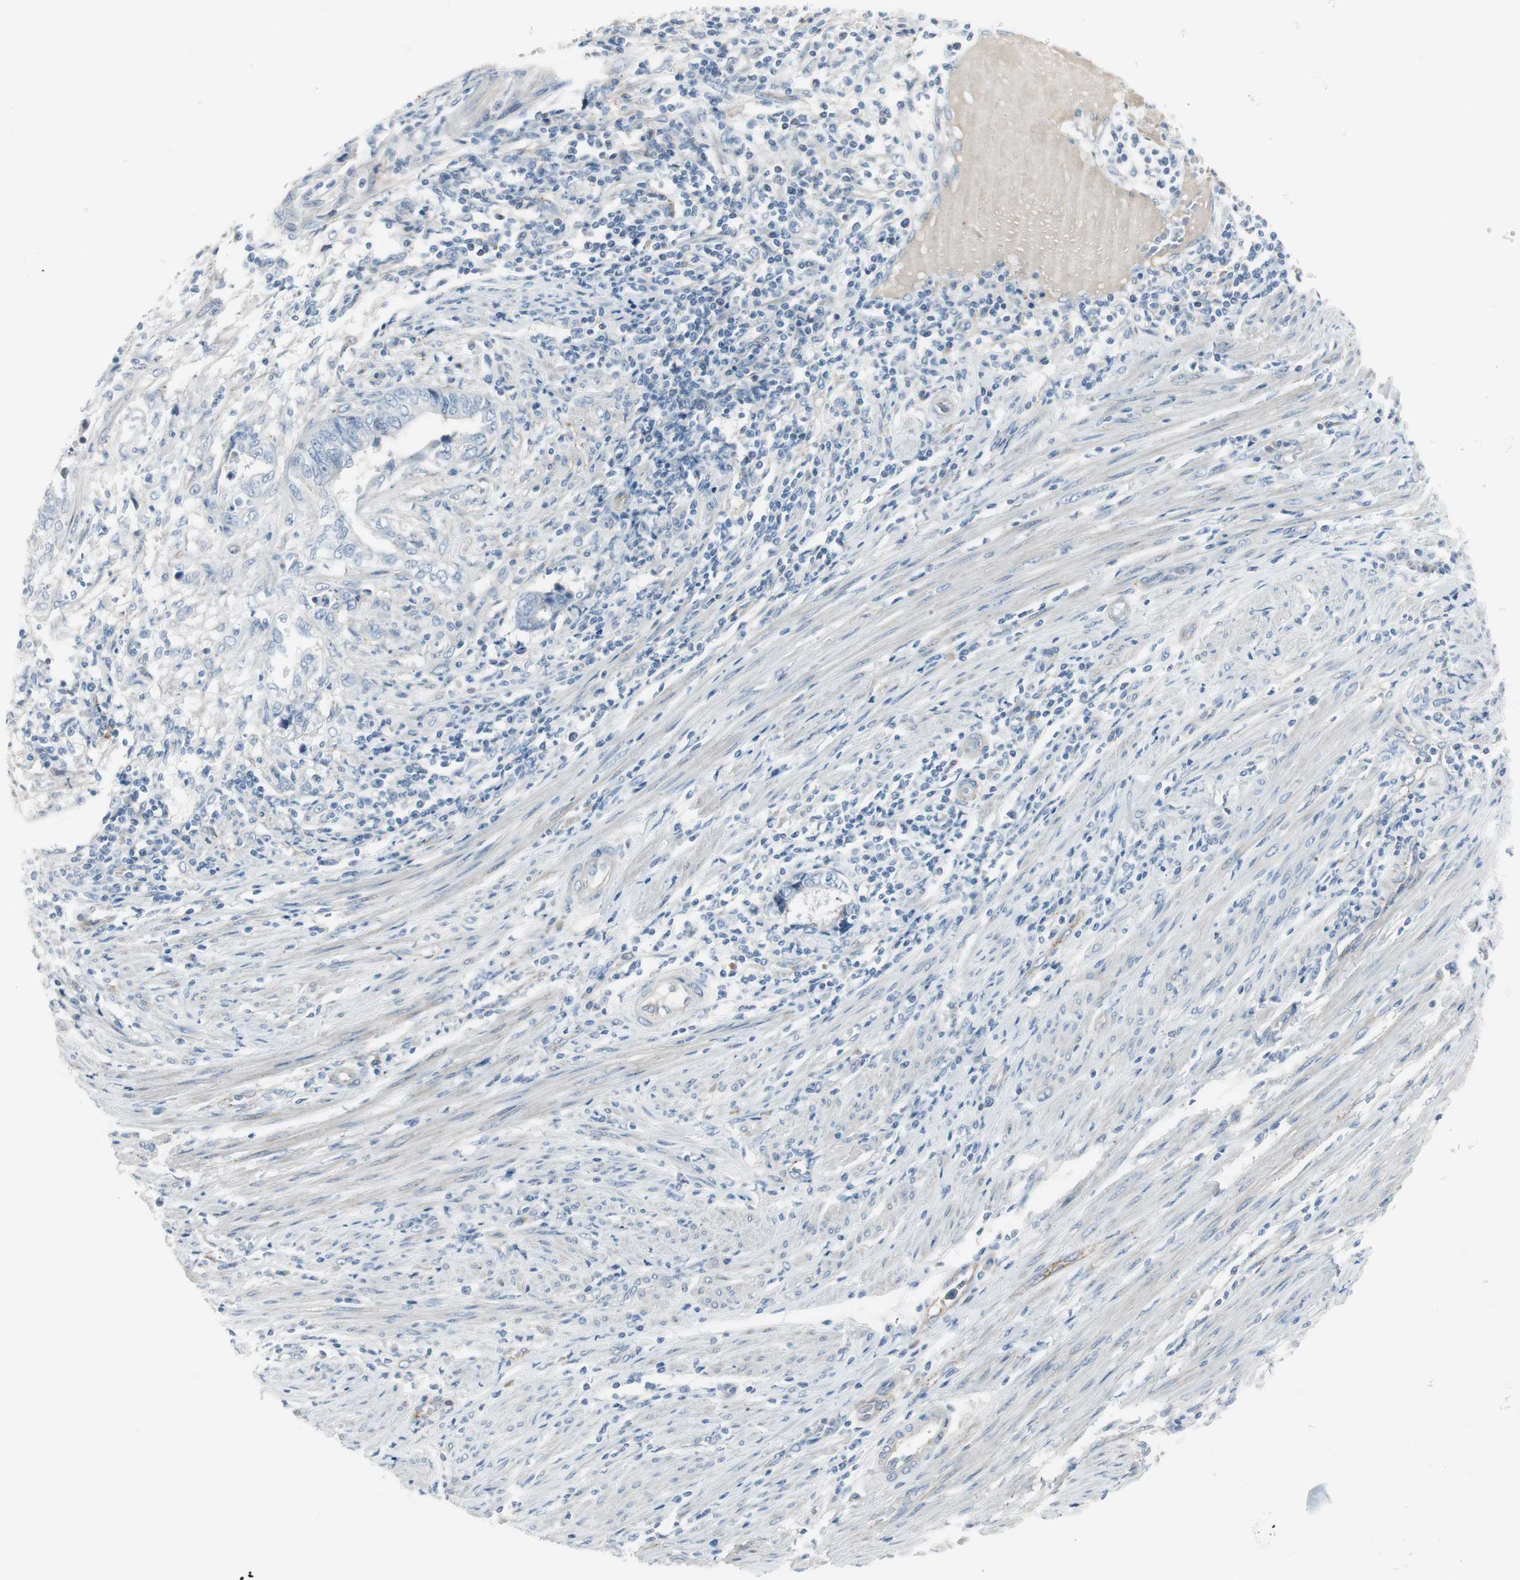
{"staining": {"intensity": "negative", "quantity": "none", "location": "none"}, "tissue": "endometrial cancer", "cell_type": "Tumor cells", "image_type": "cancer", "snomed": [{"axis": "morphology", "description": "Adenocarcinoma, NOS"}, {"axis": "topography", "description": "Uterus"}, {"axis": "topography", "description": "Endometrium"}], "caption": "Protein analysis of endometrial cancer (adenocarcinoma) exhibits no significant expression in tumor cells.", "gene": "CACNA2D1", "patient": {"sex": "female", "age": 70}}